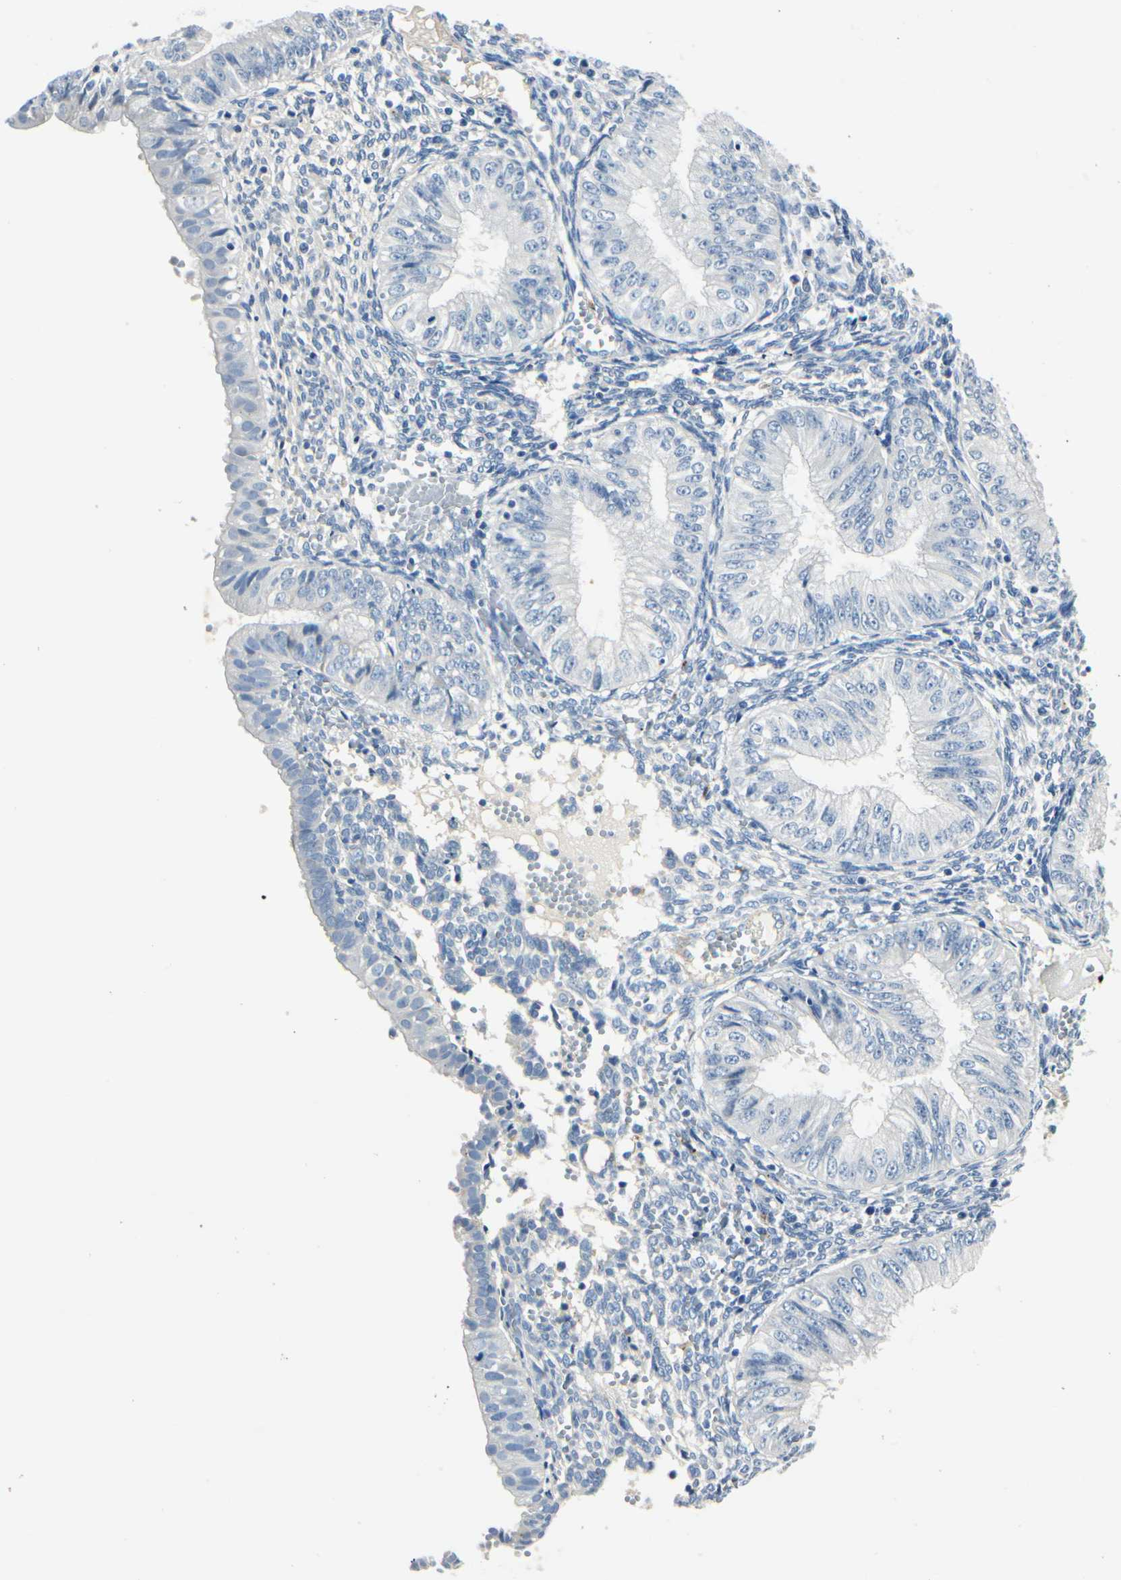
{"staining": {"intensity": "negative", "quantity": "none", "location": "none"}, "tissue": "endometrial cancer", "cell_type": "Tumor cells", "image_type": "cancer", "snomed": [{"axis": "morphology", "description": "Normal tissue, NOS"}, {"axis": "morphology", "description": "Adenocarcinoma, NOS"}, {"axis": "topography", "description": "Endometrium"}], "caption": "DAB immunohistochemical staining of endometrial cancer displays no significant expression in tumor cells. (Immunohistochemistry, brightfield microscopy, high magnification).", "gene": "TGFBR3", "patient": {"sex": "female", "age": 53}}